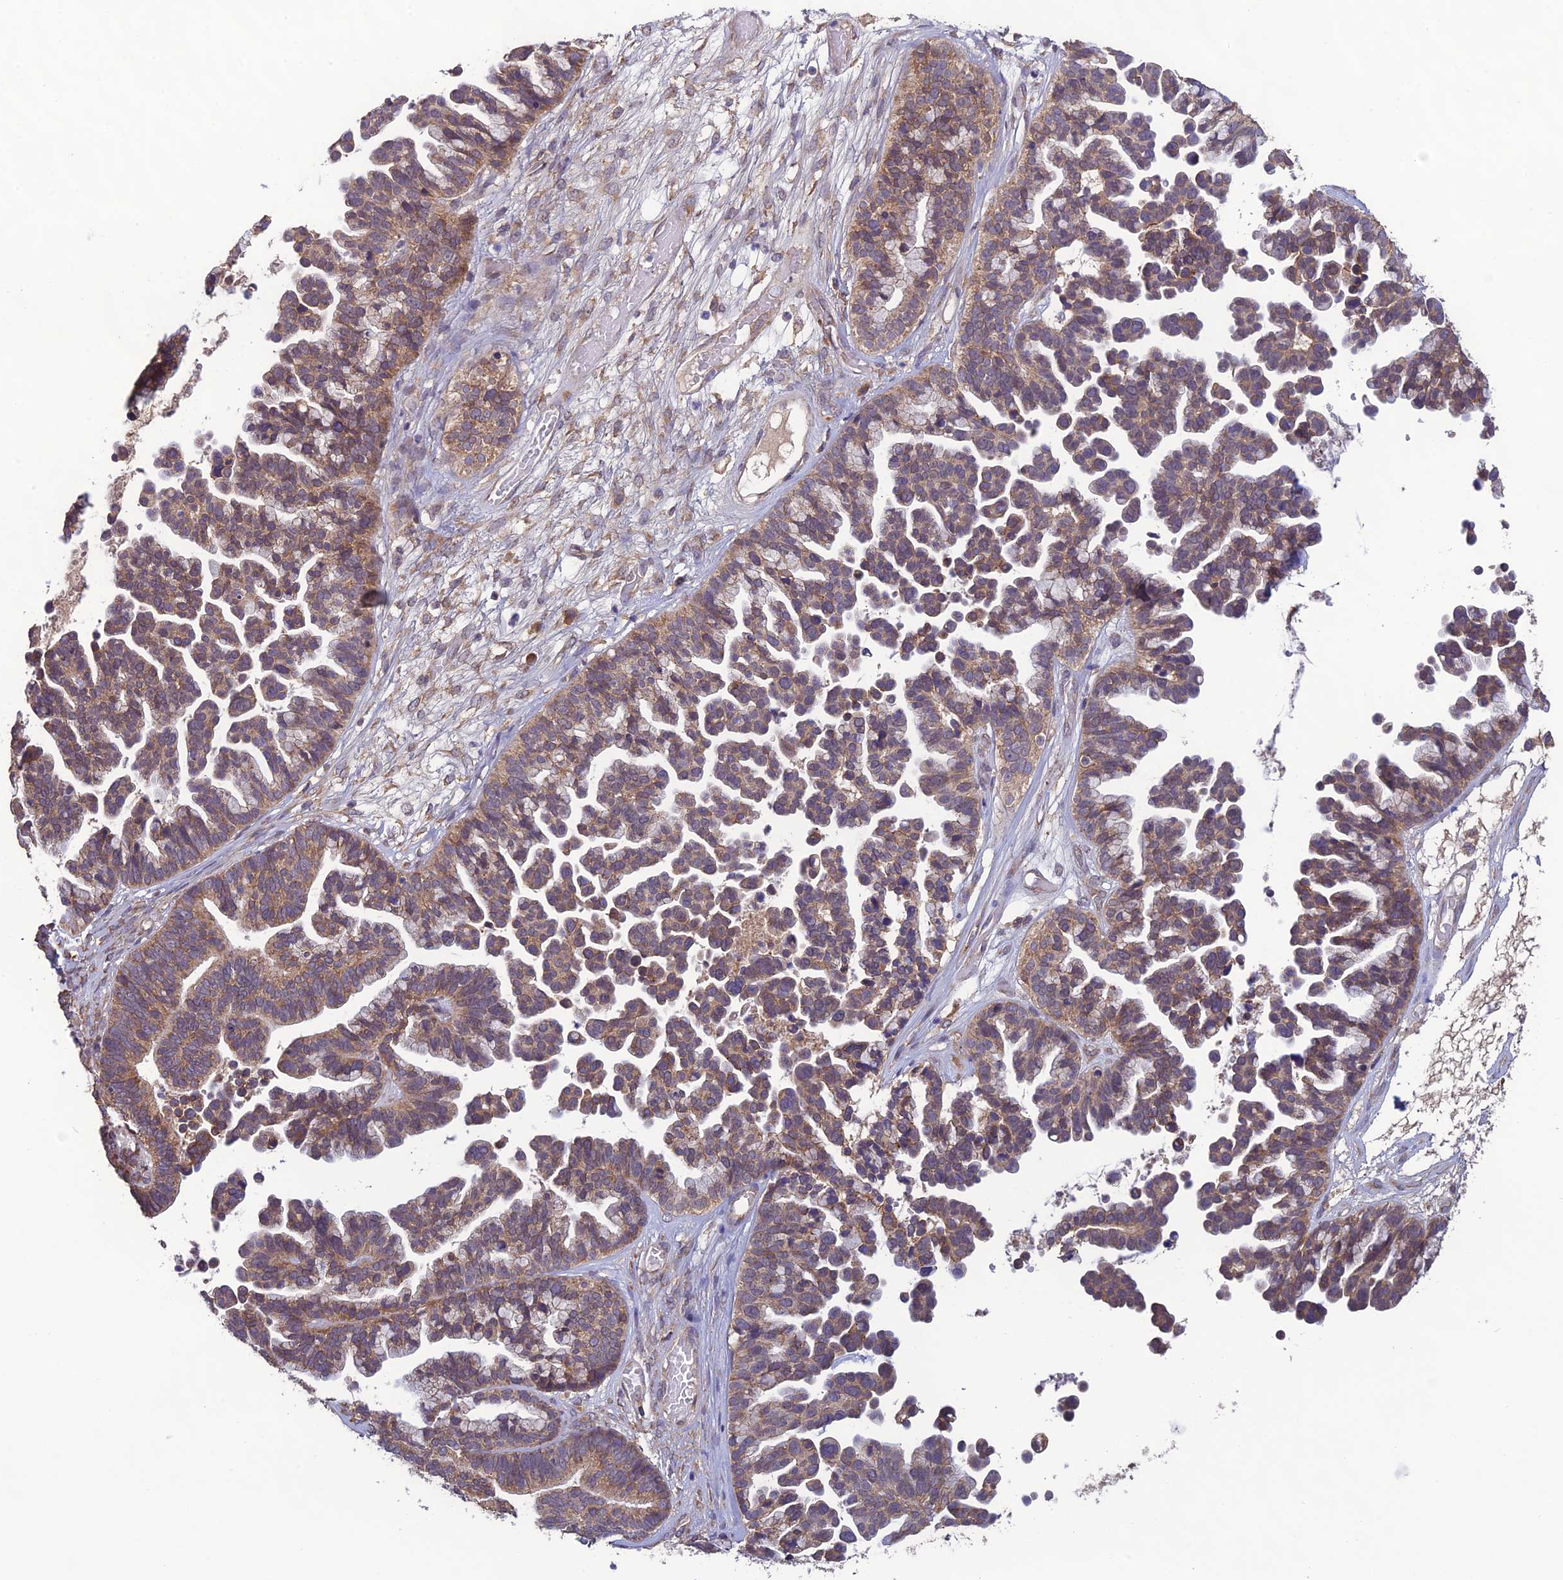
{"staining": {"intensity": "moderate", "quantity": ">75%", "location": "cytoplasmic/membranous"}, "tissue": "ovarian cancer", "cell_type": "Tumor cells", "image_type": "cancer", "snomed": [{"axis": "morphology", "description": "Cystadenocarcinoma, serous, NOS"}, {"axis": "topography", "description": "Ovary"}], "caption": "DAB immunohistochemical staining of ovarian cancer reveals moderate cytoplasmic/membranous protein staining in approximately >75% of tumor cells.", "gene": "MRNIP", "patient": {"sex": "female", "age": 56}}